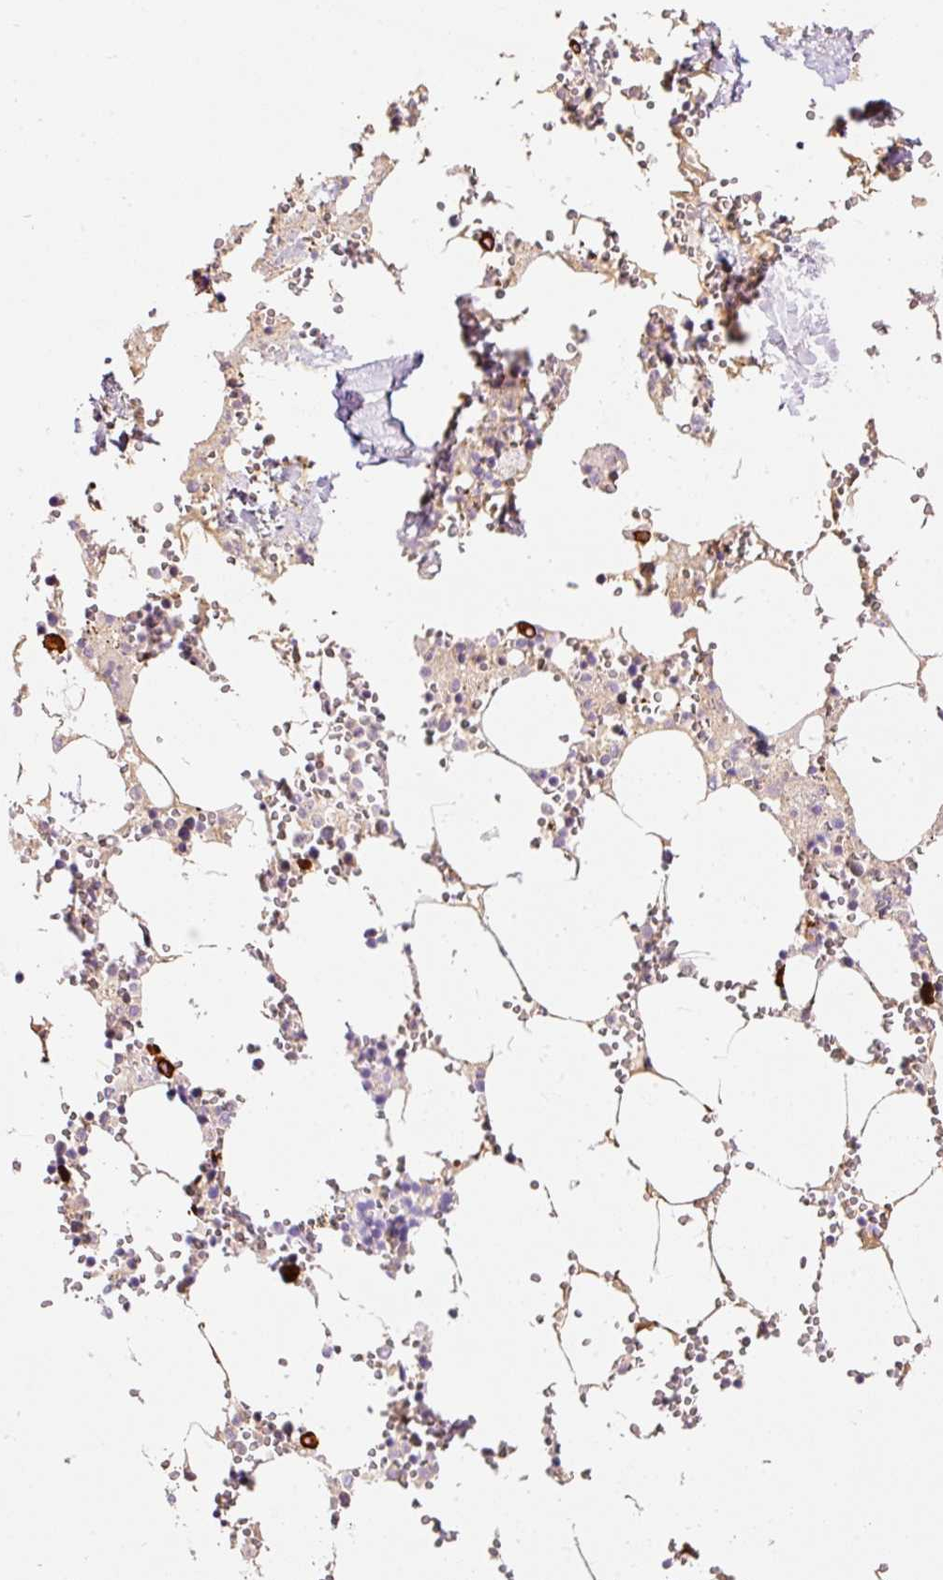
{"staining": {"intensity": "strong", "quantity": "<25%", "location": "cytoplasmic/membranous"}, "tissue": "bone marrow", "cell_type": "Hematopoietic cells", "image_type": "normal", "snomed": [{"axis": "morphology", "description": "Normal tissue, NOS"}, {"axis": "topography", "description": "Bone marrow"}], "caption": "The photomicrograph shows immunohistochemical staining of normal bone marrow. There is strong cytoplasmic/membranous staining is present in approximately <25% of hematopoietic cells.", "gene": "PRPF38B", "patient": {"sex": "male", "age": 54}}